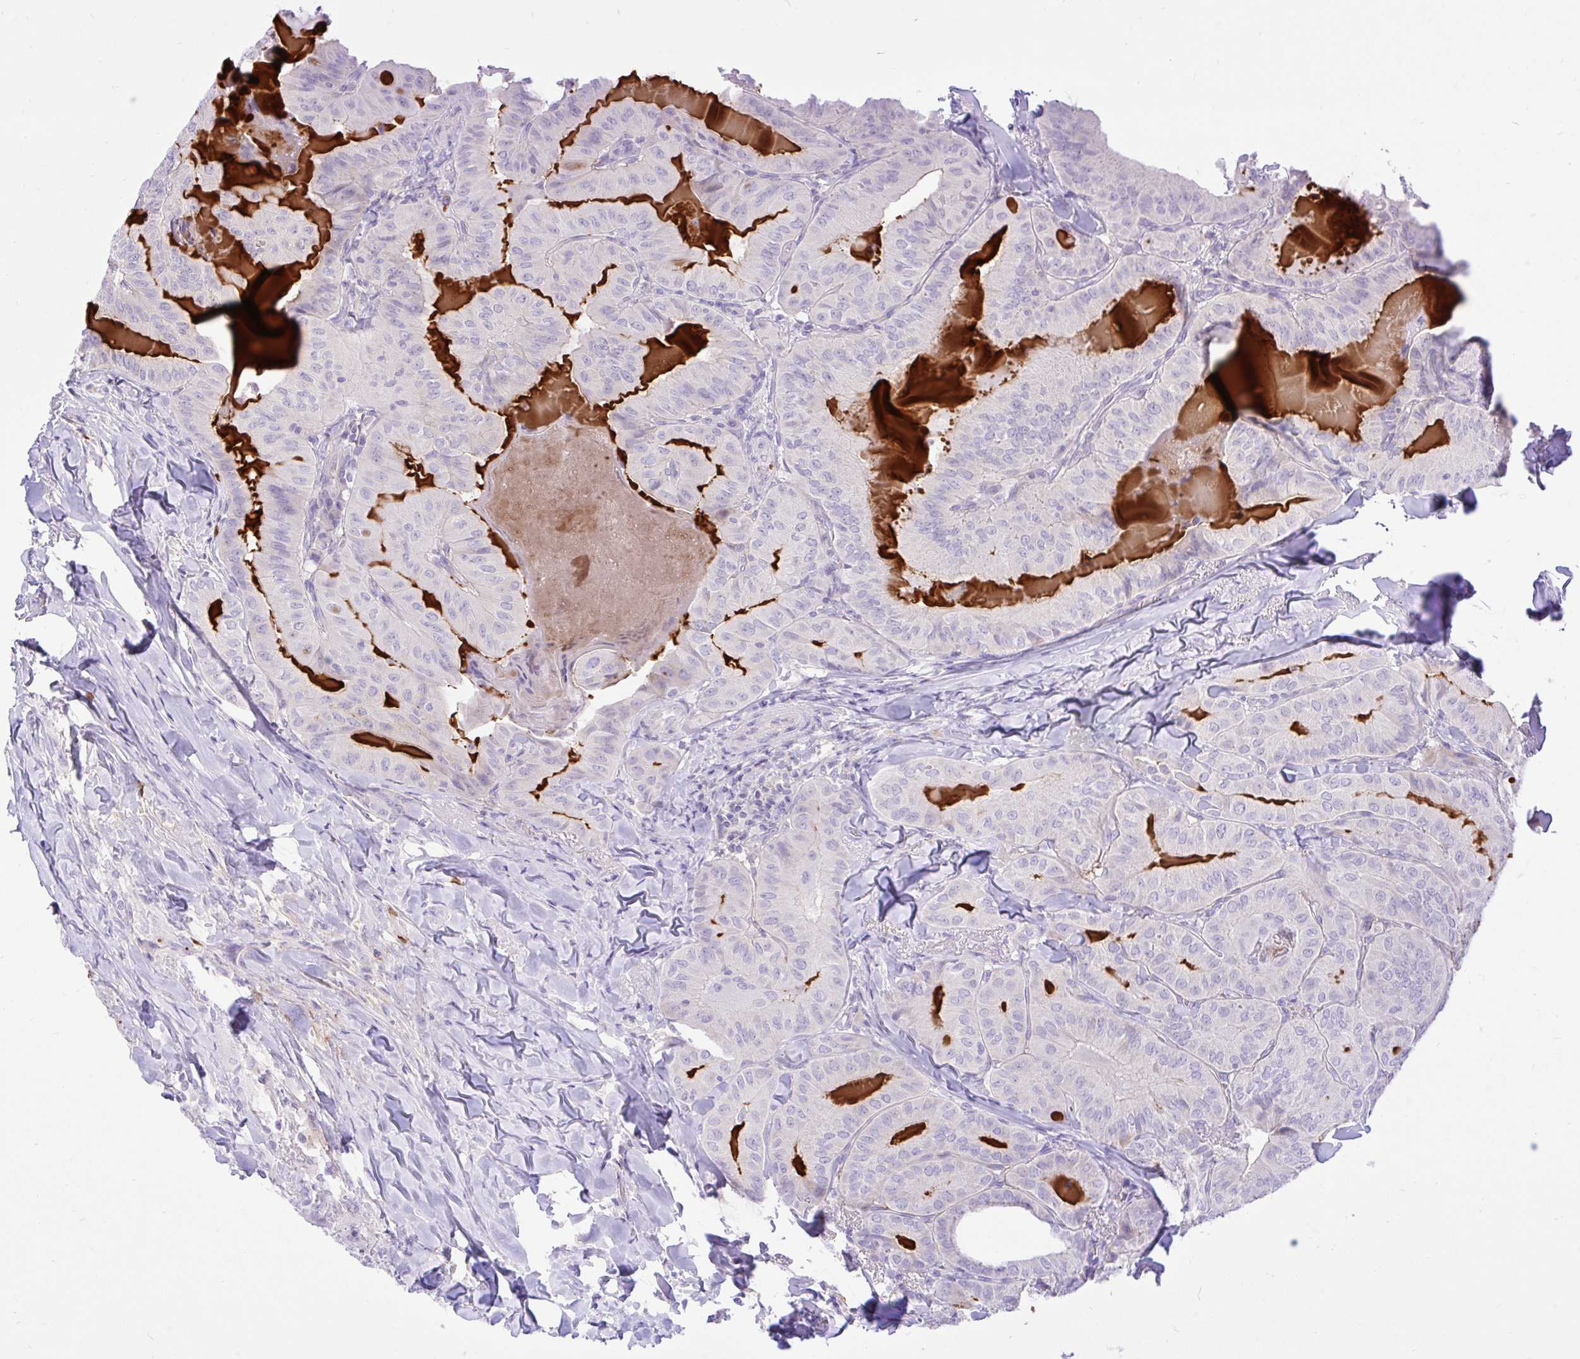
{"staining": {"intensity": "negative", "quantity": "none", "location": "none"}, "tissue": "thyroid cancer", "cell_type": "Tumor cells", "image_type": "cancer", "snomed": [{"axis": "morphology", "description": "Papillary adenocarcinoma, NOS"}, {"axis": "topography", "description": "Thyroid gland"}], "caption": "Tumor cells show no significant protein expression in thyroid cancer. (IHC, brightfield microscopy, high magnification).", "gene": "ZNF101", "patient": {"sex": "female", "age": 68}}